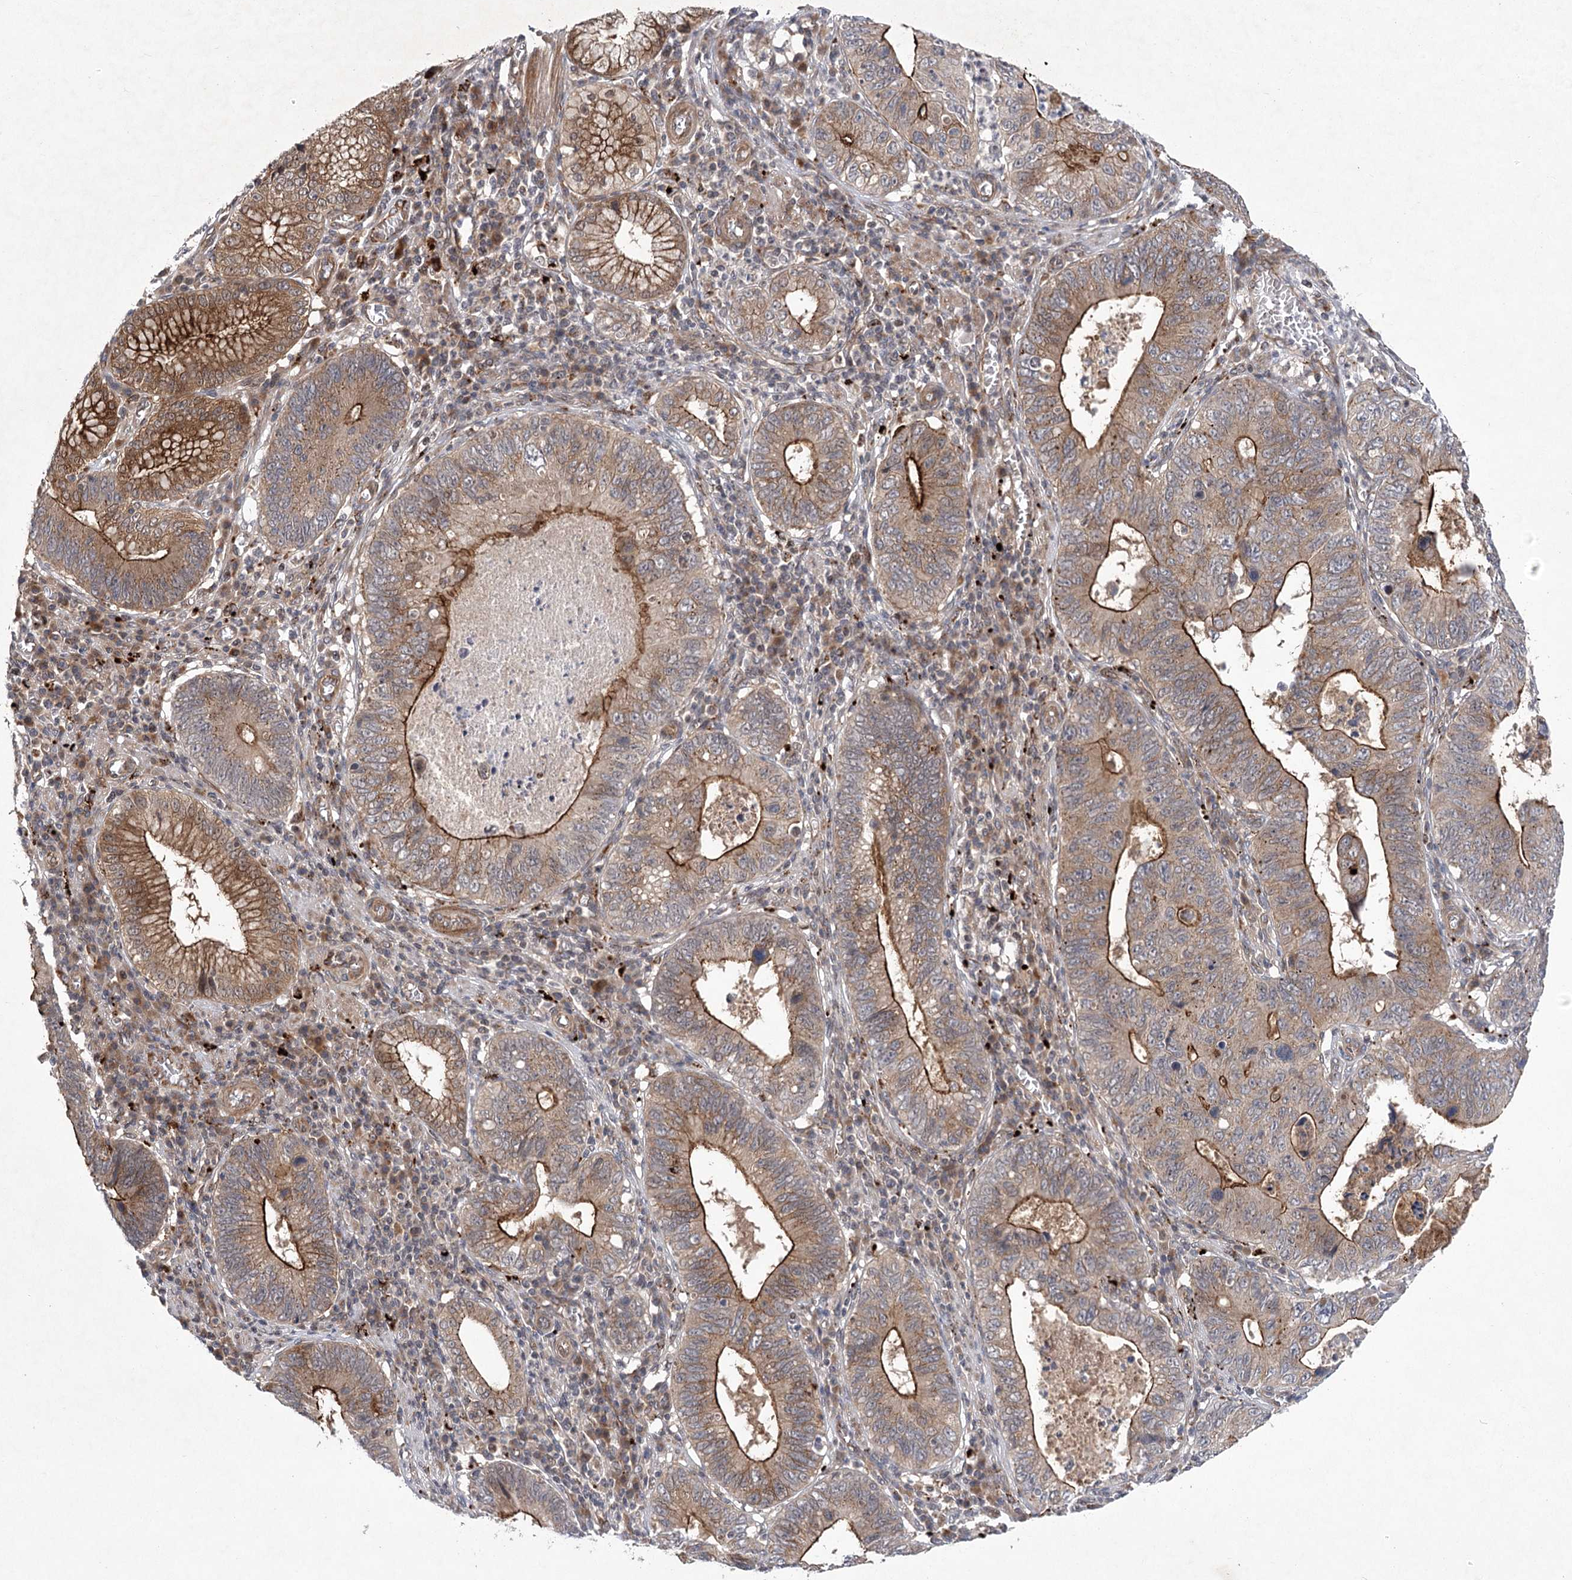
{"staining": {"intensity": "strong", "quantity": ">75%", "location": "cytoplasmic/membranous"}, "tissue": "stomach cancer", "cell_type": "Tumor cells", "image_type": "cancer", "snomed": [{"axis": "morphology", "description": "Adenocarcinoma, NOS"}, {"axis": "topography", "description": "Stomach"}], "caption": "Protein expression analysis of human stomach adenocarcinoma reveals strong cytoplasmic/membranous positivity in about >75% of tumor cells.", "gene": "METTL24", "patient": {"sex": "male", "age": 59}}